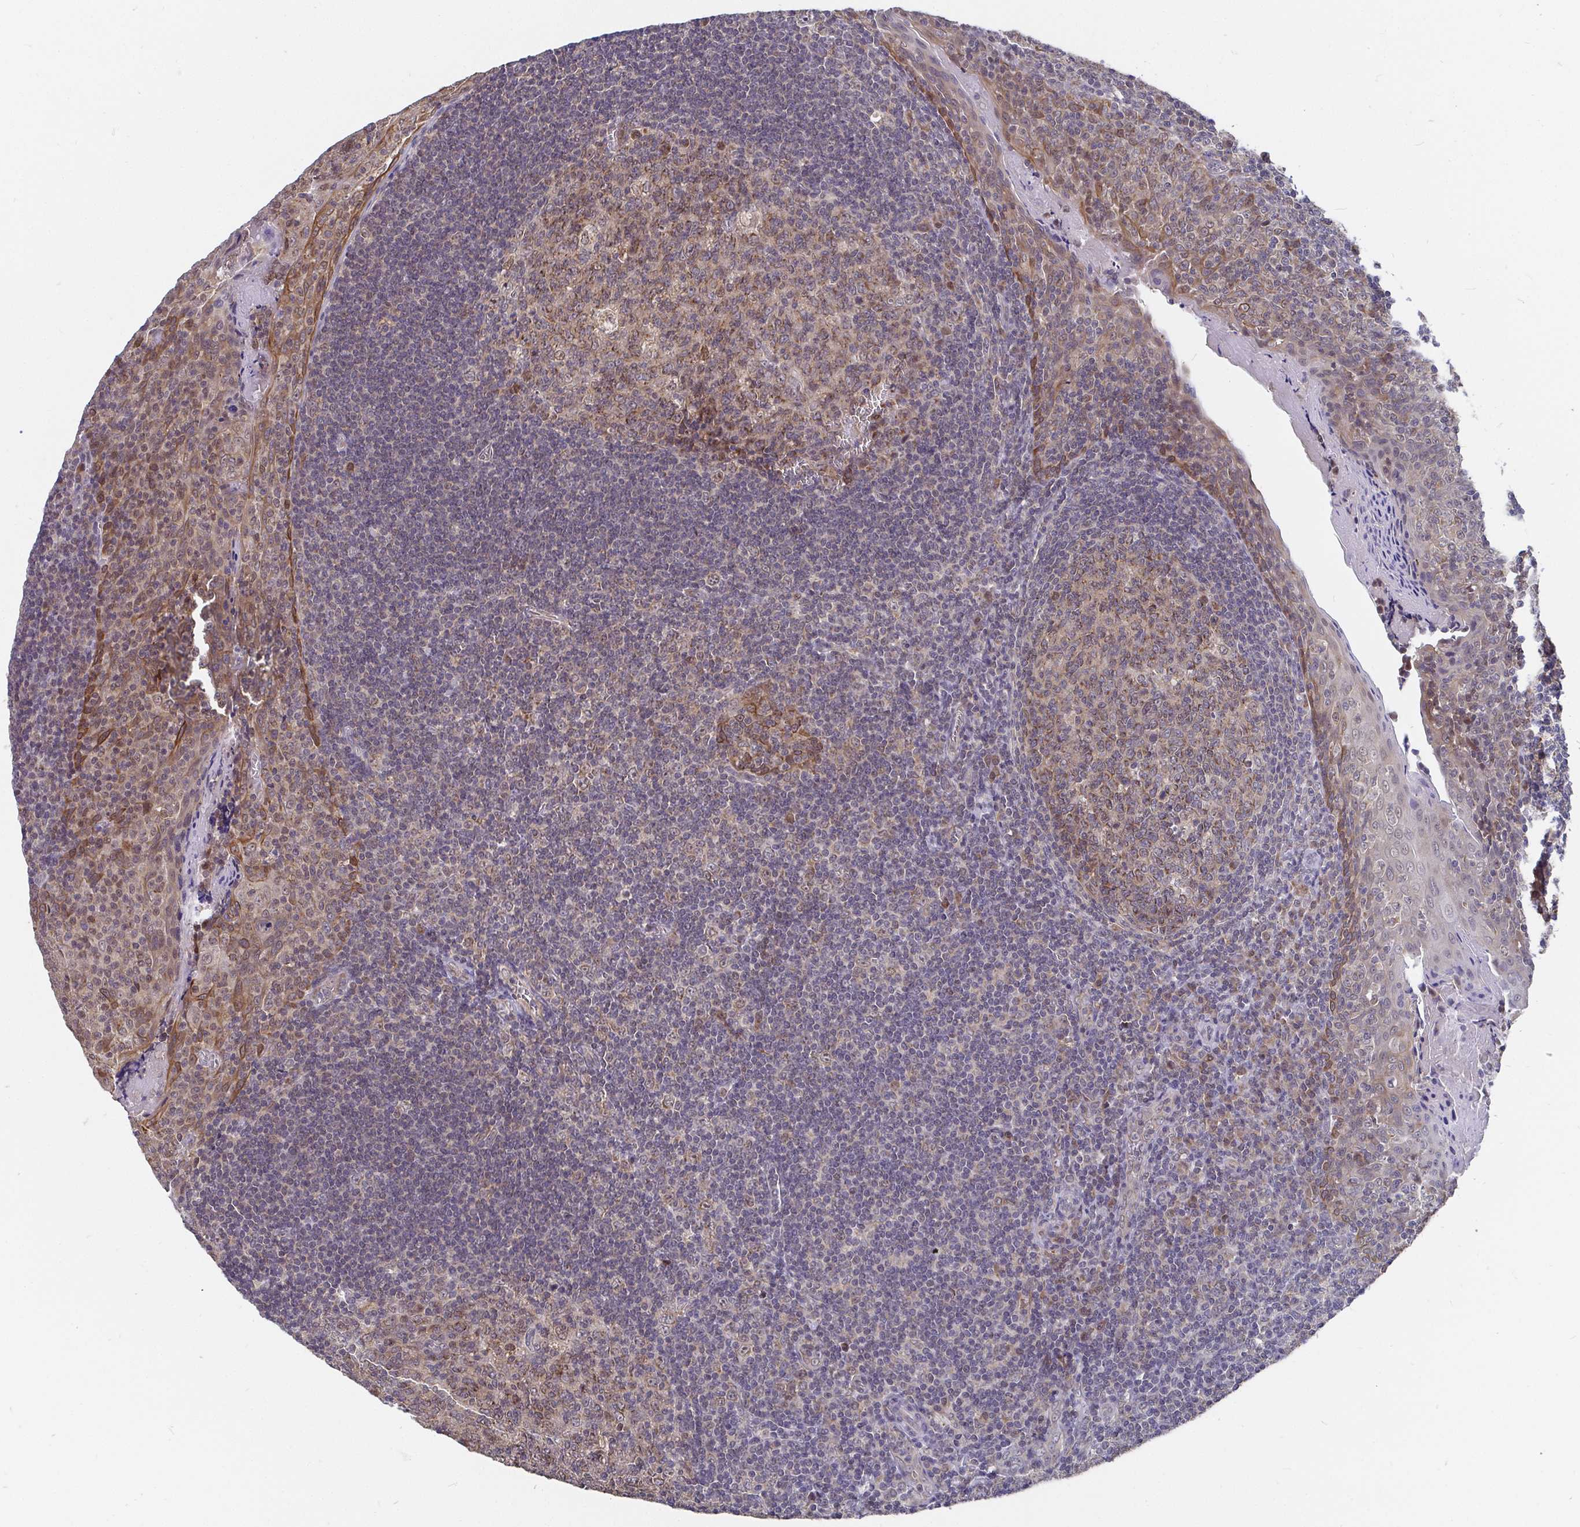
{"staining": {"intensity": "weak", "quantity": ">75%", "location": "cytoplasmic/membranous"}, "tissue": "tonsil", "cell_type": "Germinal center cells", "image_type": "normal", "snomed": [{"axis": "morphology", "description": "Normal tissue, NOS"}, {"axis": "morphology", "description": "Inflammation, NOS"}, {"axis": "topography", "description": "Tonsil"}], "caption": "A high-resolution histopathology image shows immunohistochemistry staining of benign tonsil, which displays weak cytoplasmic/membranous positivity in approximately >75% of germinal center cells.", "gene": "PDF", "patient": {"sex": "female", "age": 31}}